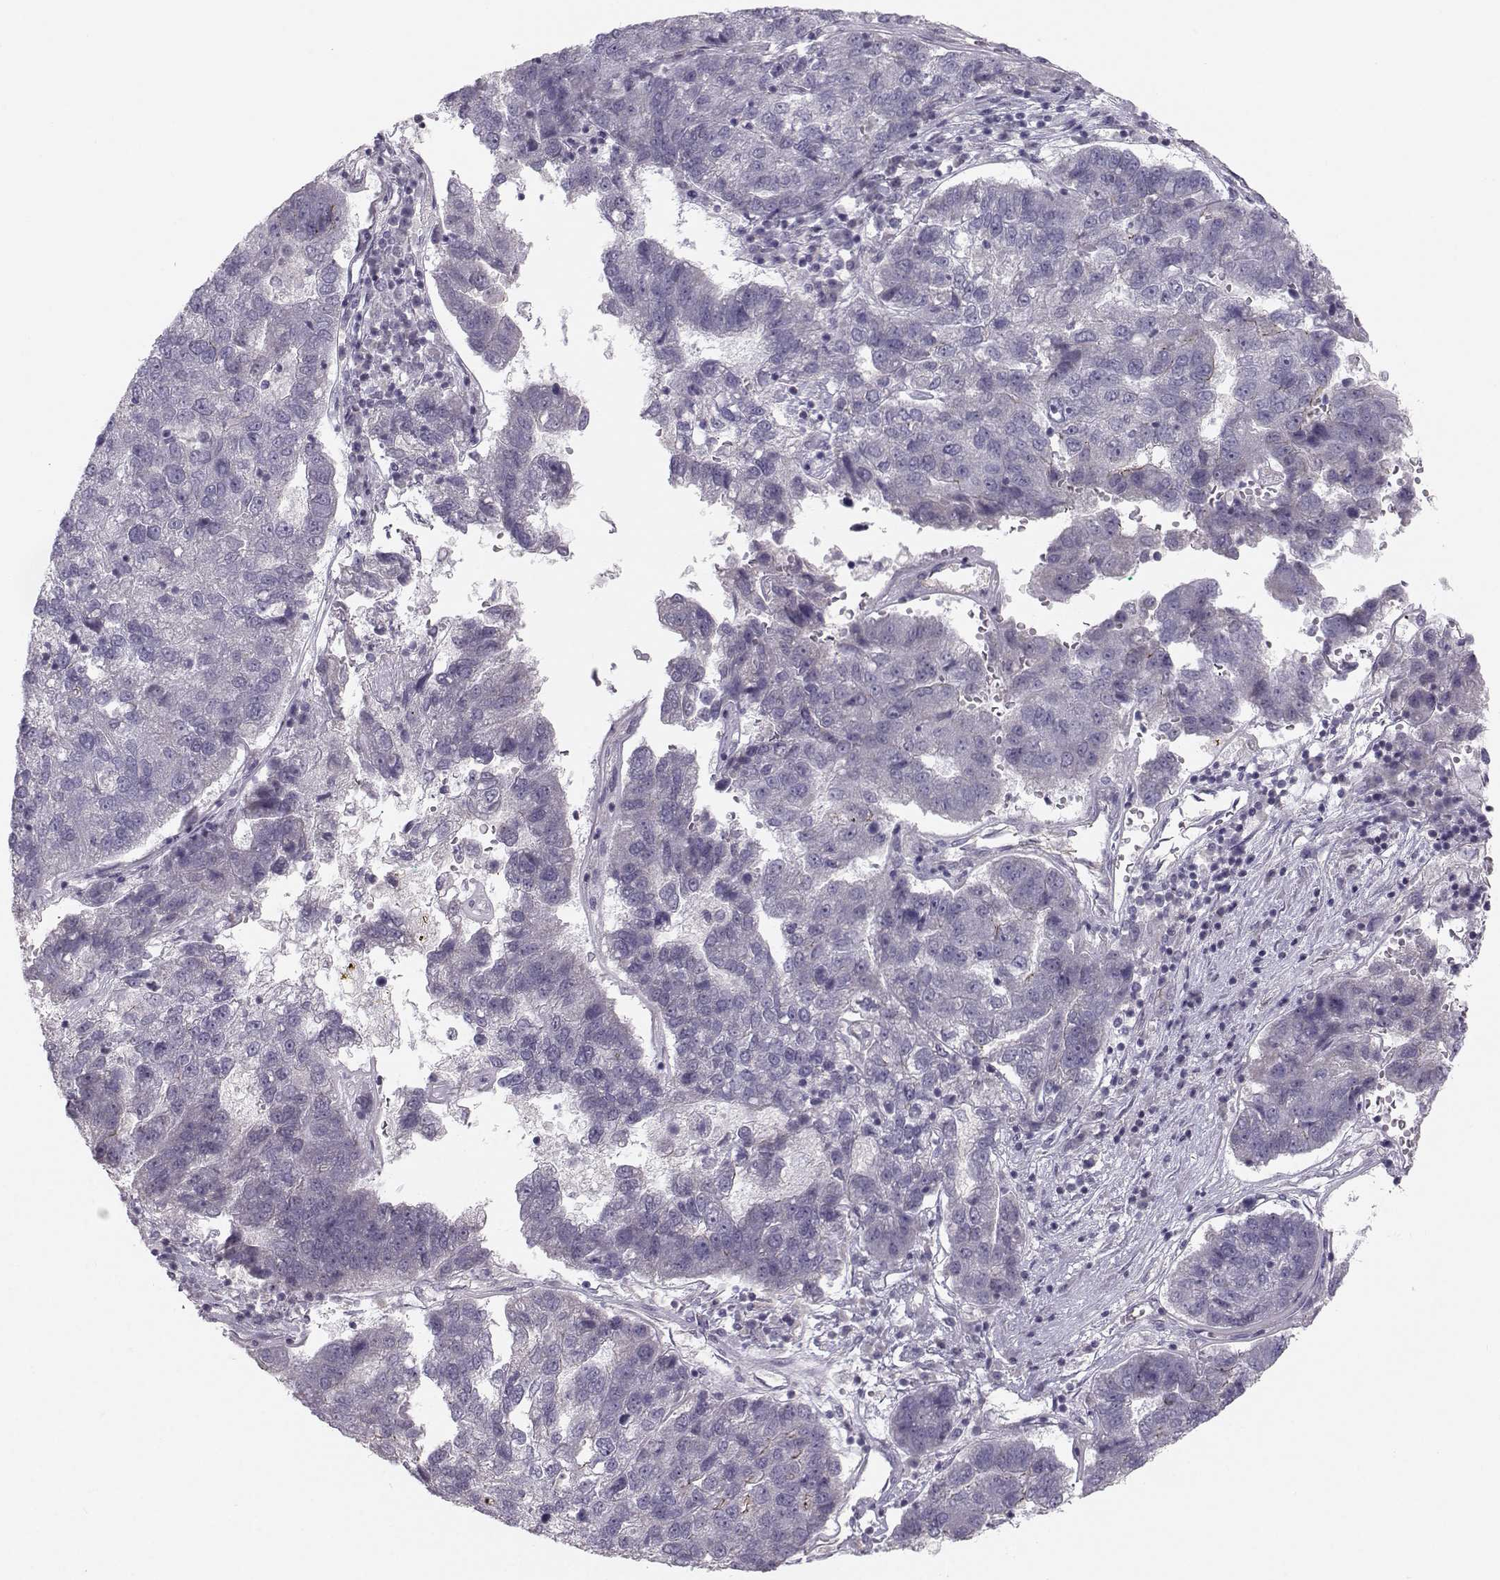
{"staining": {"intensity": "negative", "quantity": "none", "location": "none"}, "tissue": "pancreatic cancer", "cell_type": "Tumor cells", "image_type": "cancer", "snomed": [{"axis": "morphology", "description": "Adenocarcinoma, NOS"}, {"axis": "topography", "description": "Pancreas"}], "caption": "Immunohistochemistry photomicrograph of neoplastic tissue: human pancreatic cancer (adenocarcinoma) stained with DAB (3,3'-diaminobenzidine) shows no significant protein staining in tumor cells.", "gene": "MAST1", "patient": {"sex": "female", "age": 61}}